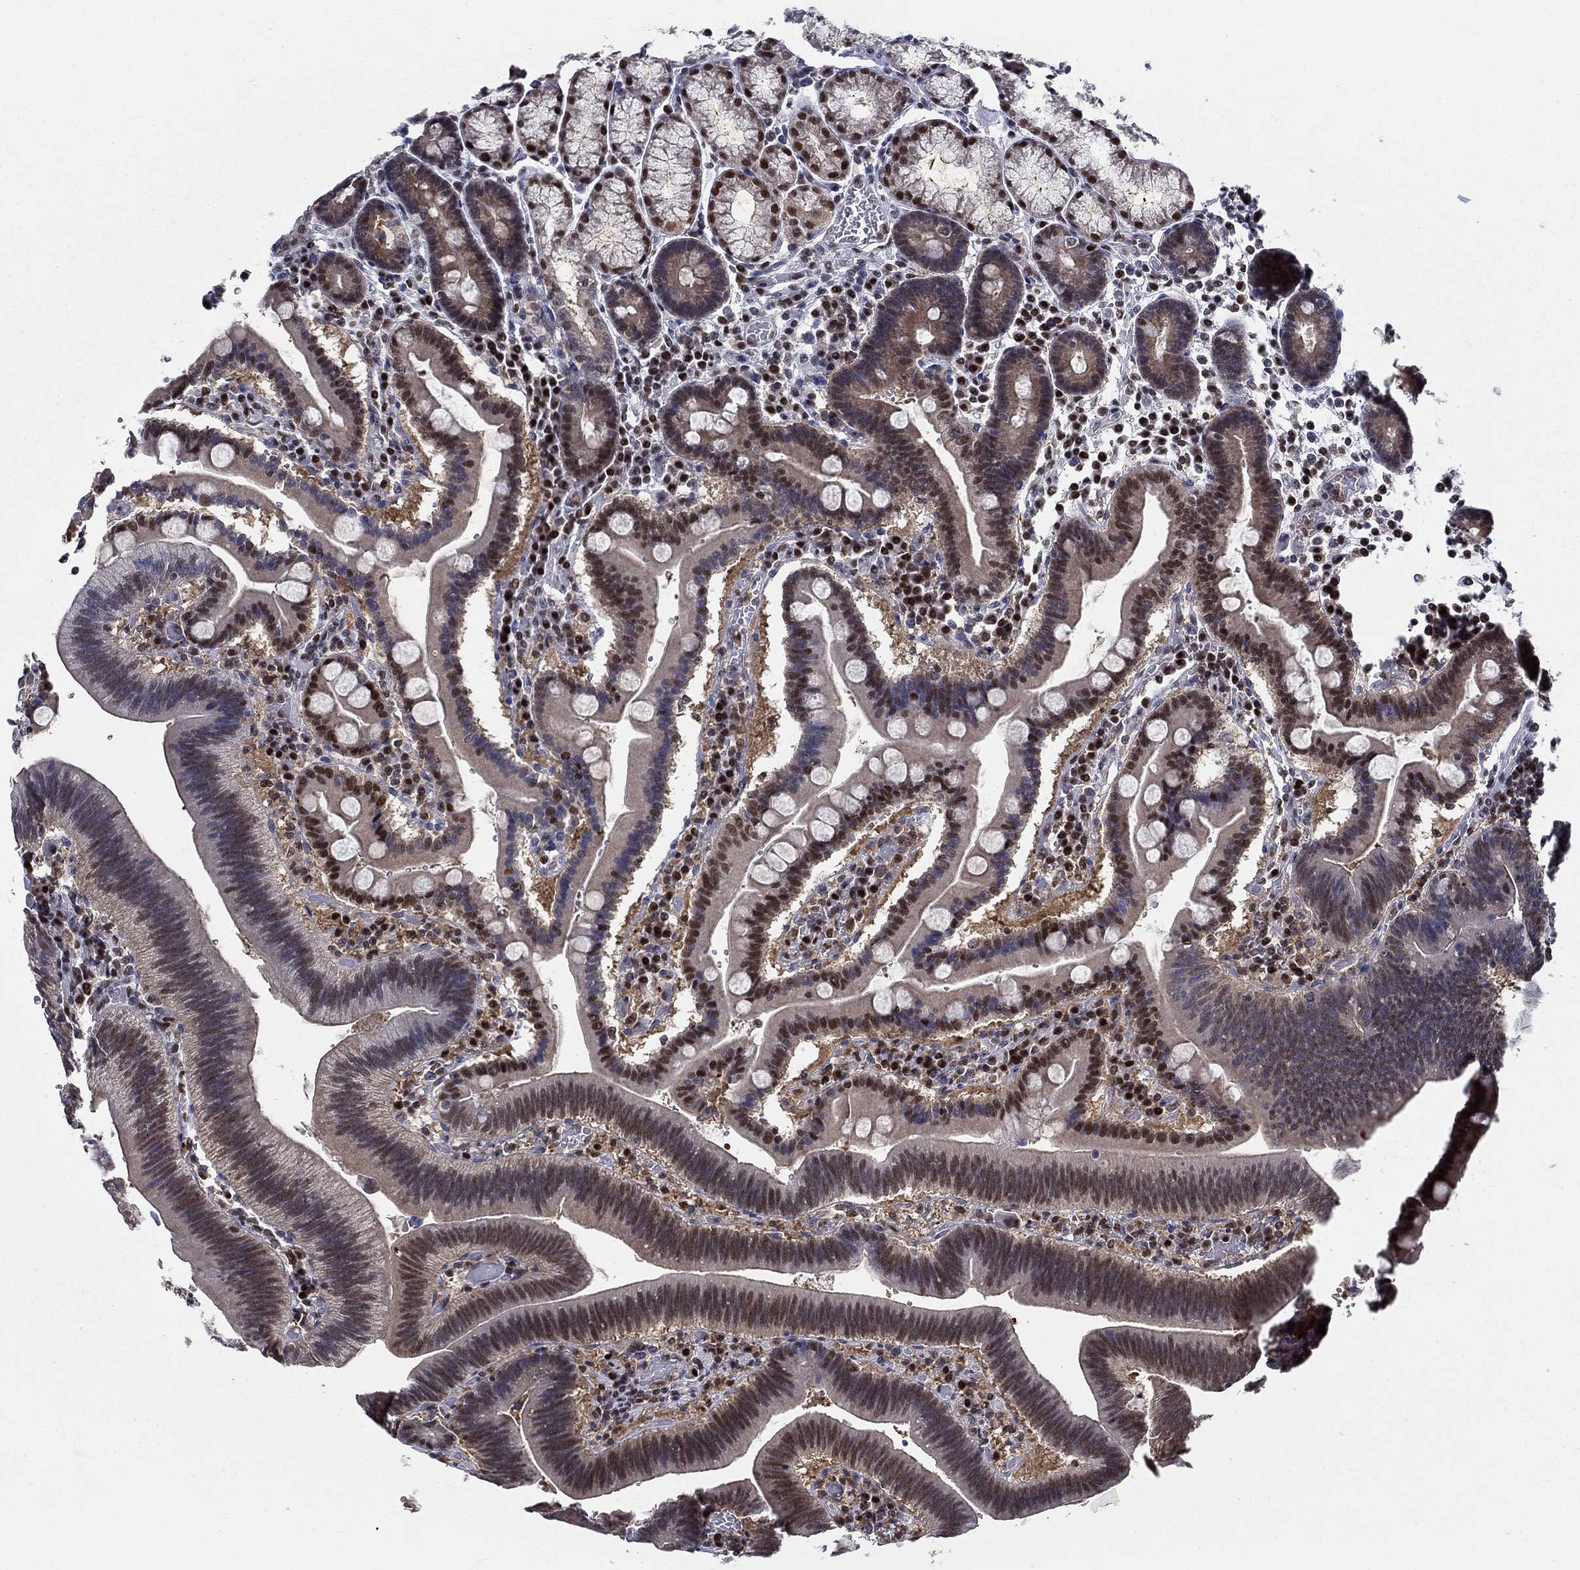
{"staining": {"intensity": "moderate", "quantity": "25%-75%", "location": "nuclear"}, "tissue": "duodenum", "cell_type": "Glandular cells", "image_type": "normal", "snomed": [{"axis": "morphology", "description": "Normal tissue, NOS"}, {"axis": "topography", "description": "Duodenum"}], "caption": "Moderate nuclear positivity for a protein is appreciated in approximately 25%-75% of glandular cells of unremarkable duodenum using immunohistochemistry (IHC).", "gene": "ZNF594", "patient": {"sex": "female", "age": 62}}